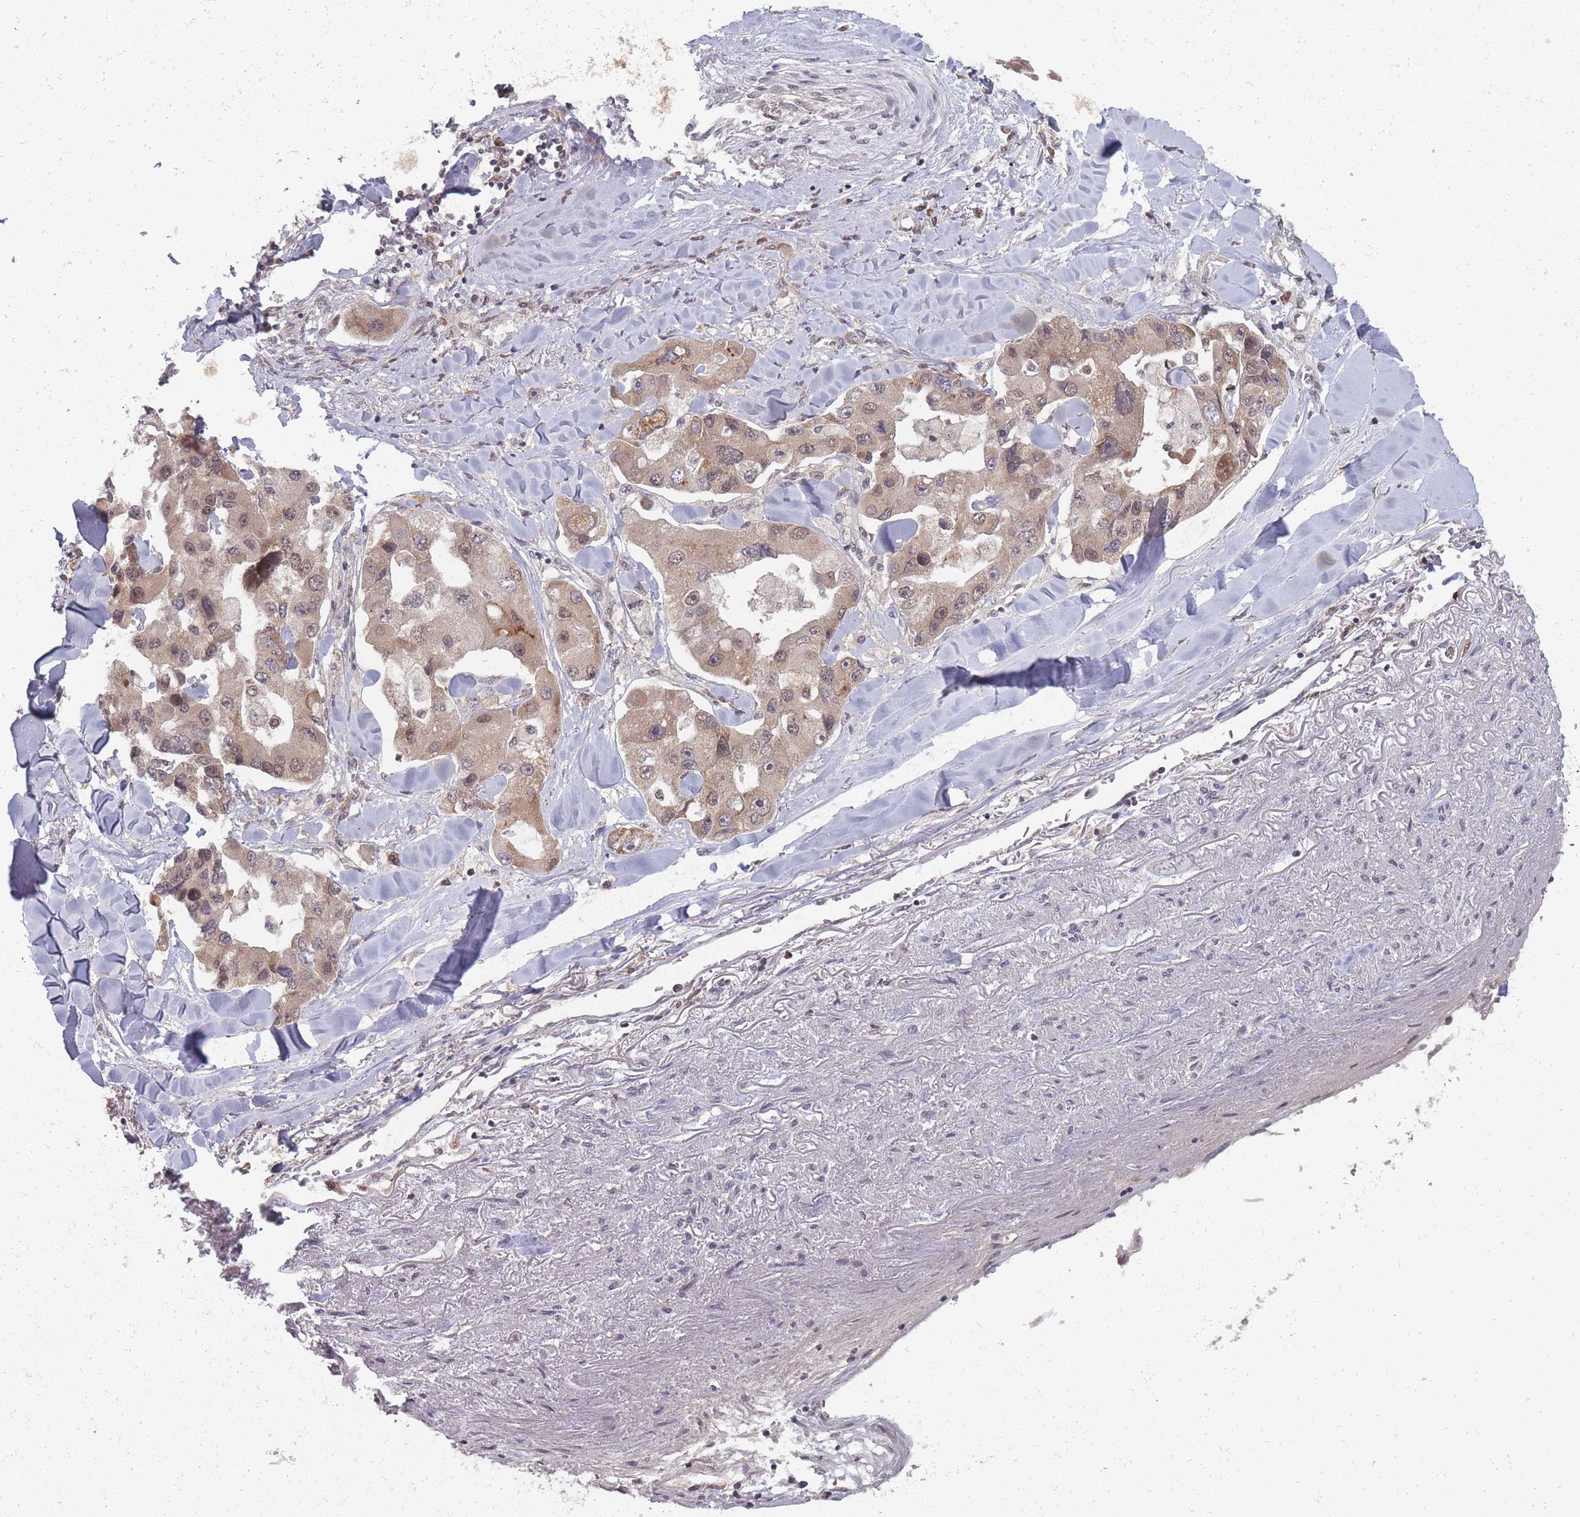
{"staining": {"intensity": "moderate", "quantity": ">75%", "location": "cytoplasmic/membranous,nuclear"}, "tissue": "lung cancer", "cell_type": "Tumor cells", "image_type": "cancer", "snomed": [{"axis": "morphology", "description": "Adenocarcinoma, NOS"}, {"axis": "topography", "description": "Lung"}], "caption": "Immunohistochemical staining of lung cancer displays medium levels of moderate cytoplasmic/membranous and nuclear expression in about >75% of tumor cells.", "gene": "TMED3", "patient": {"sex": "female", "age": 54}}